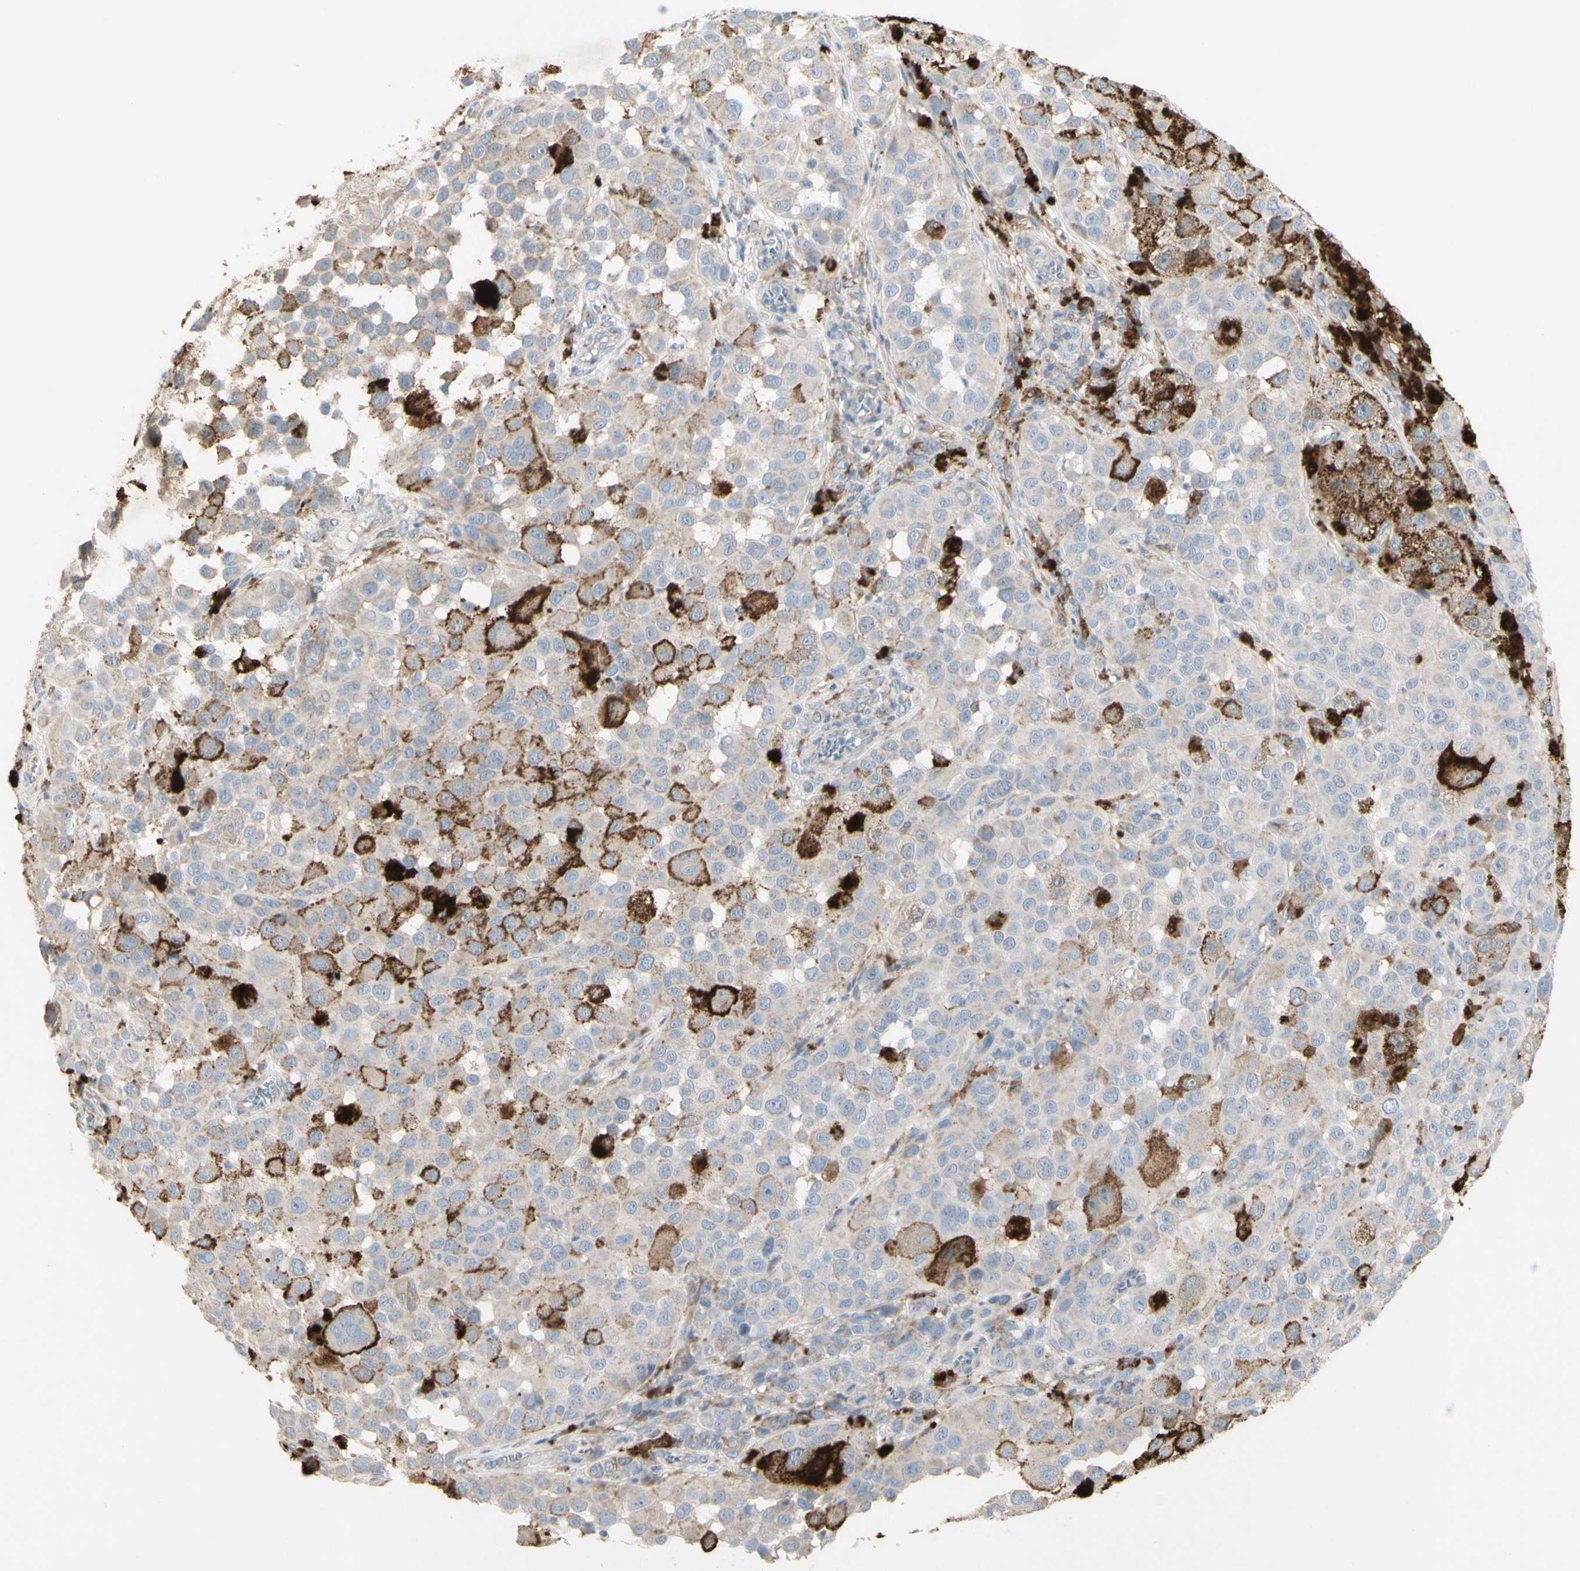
{"staining": {"intensity": "strong", "quantity": "<25%", "location": "cytoplasmic/membranous"}, "tissue": "melanoma", "cell_type": "Tumor cells", "image_type": "cancer", "snomed": [{"axis": "morphology", "description": "Malignant melanoma, NOS"}, {"axis": "topography", "description": "Skin"}], "caption": "Protein staining of malignant melanoma tissue shows strong cytoplasmic/membranous staining in about <25% of tumor cells.", "gene": "CNTNAP1", "patient": {"sex": "male", "age": 96}}